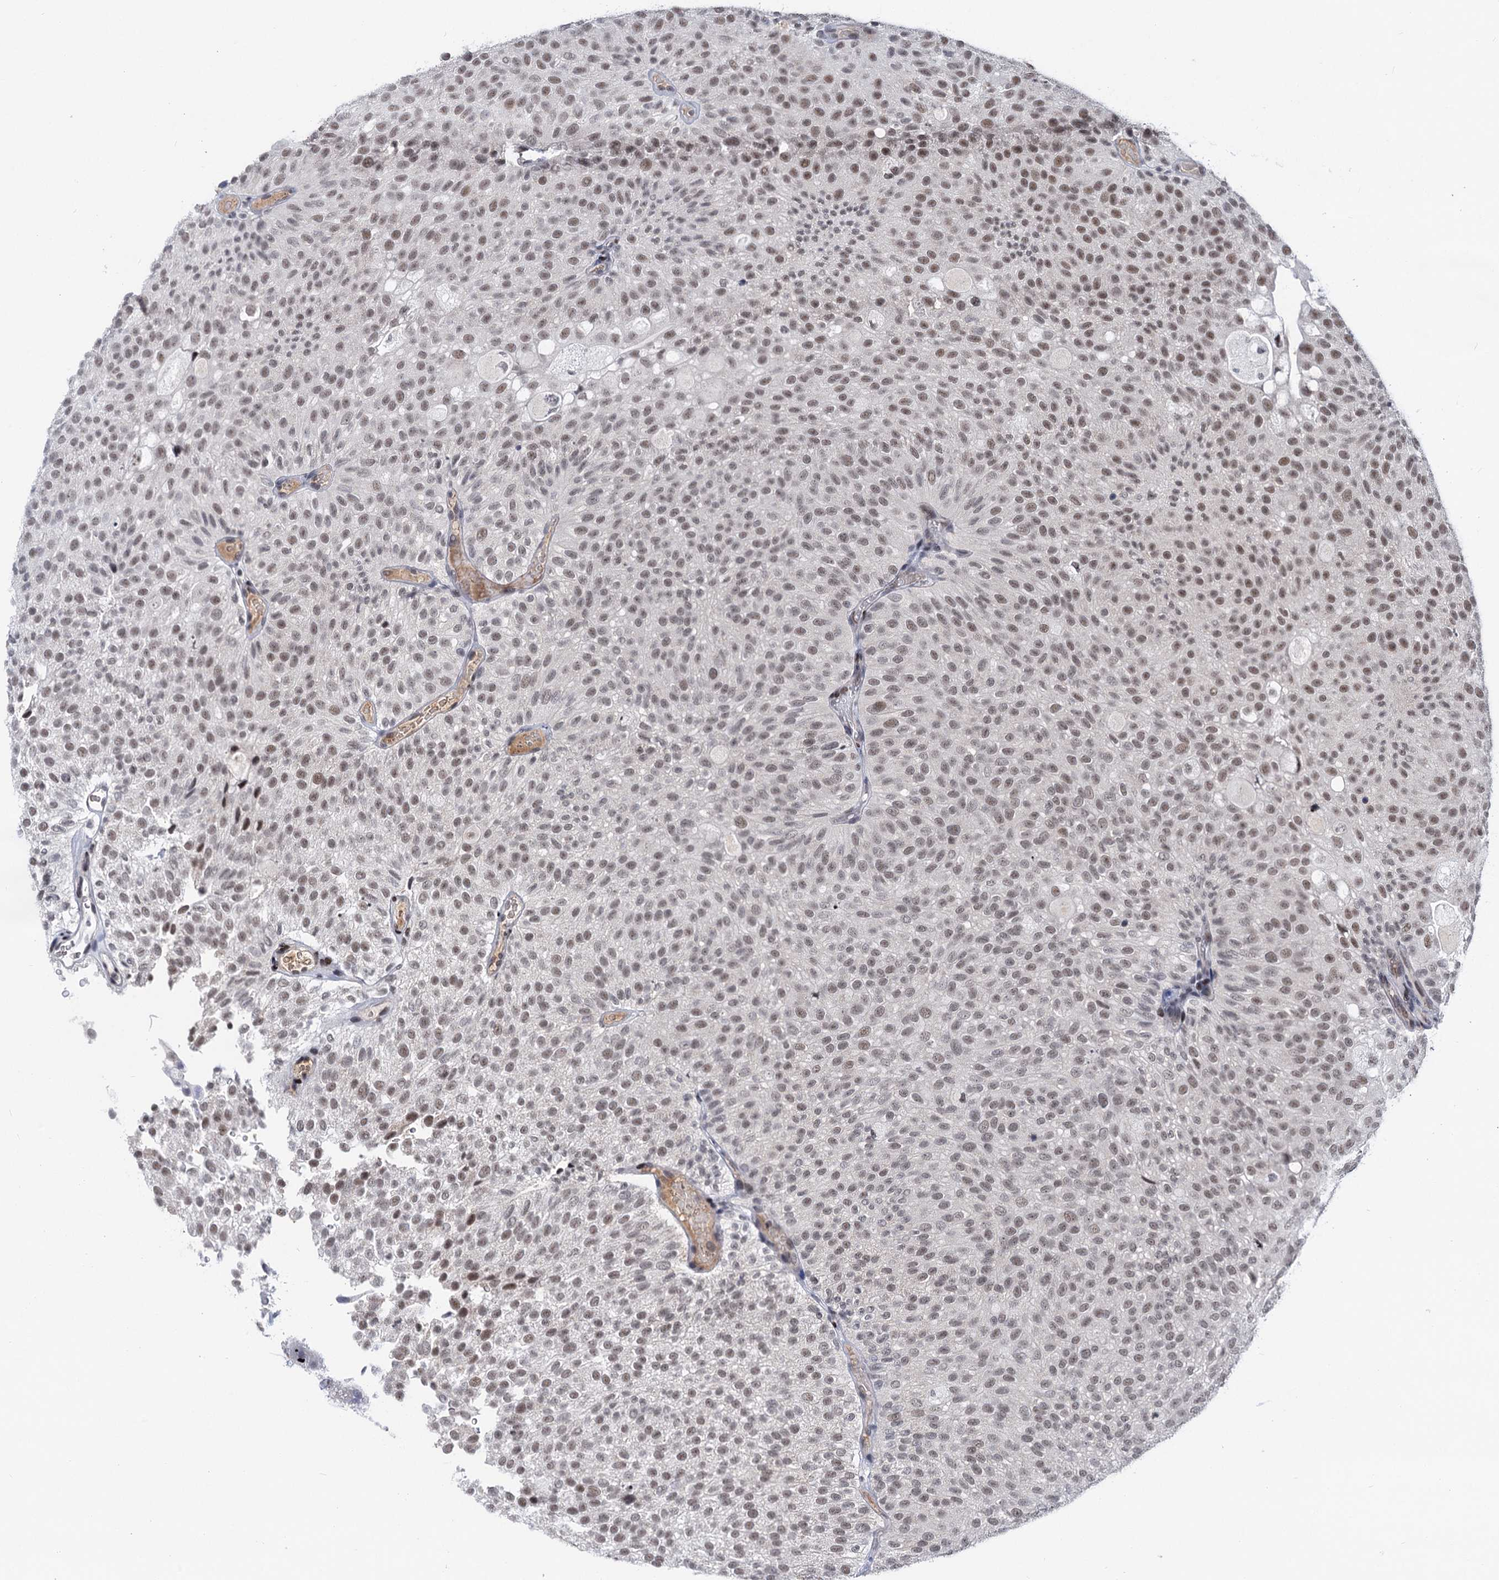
{"staining": {"intensity": "weak", "quantity": "25%-75%", "location": "nuclear"}, "tissue": "urothelial cancer", "cell_type": "Tumor cells", "image_type": "cancer", "snomed": [{"axis": "morphology", "description": "Urothelial carcinoma, Low grade"}, {"axis": "topography", "description": "Urinary bladder"}], "caption": "The image reveals staining of low-grade urothelial carcinoma, revealing weak nuclear protein positivity (brown color) within tumor cells.", "gene": "ZCCHC10", "patient": {"sex": "male", "age": 78}}